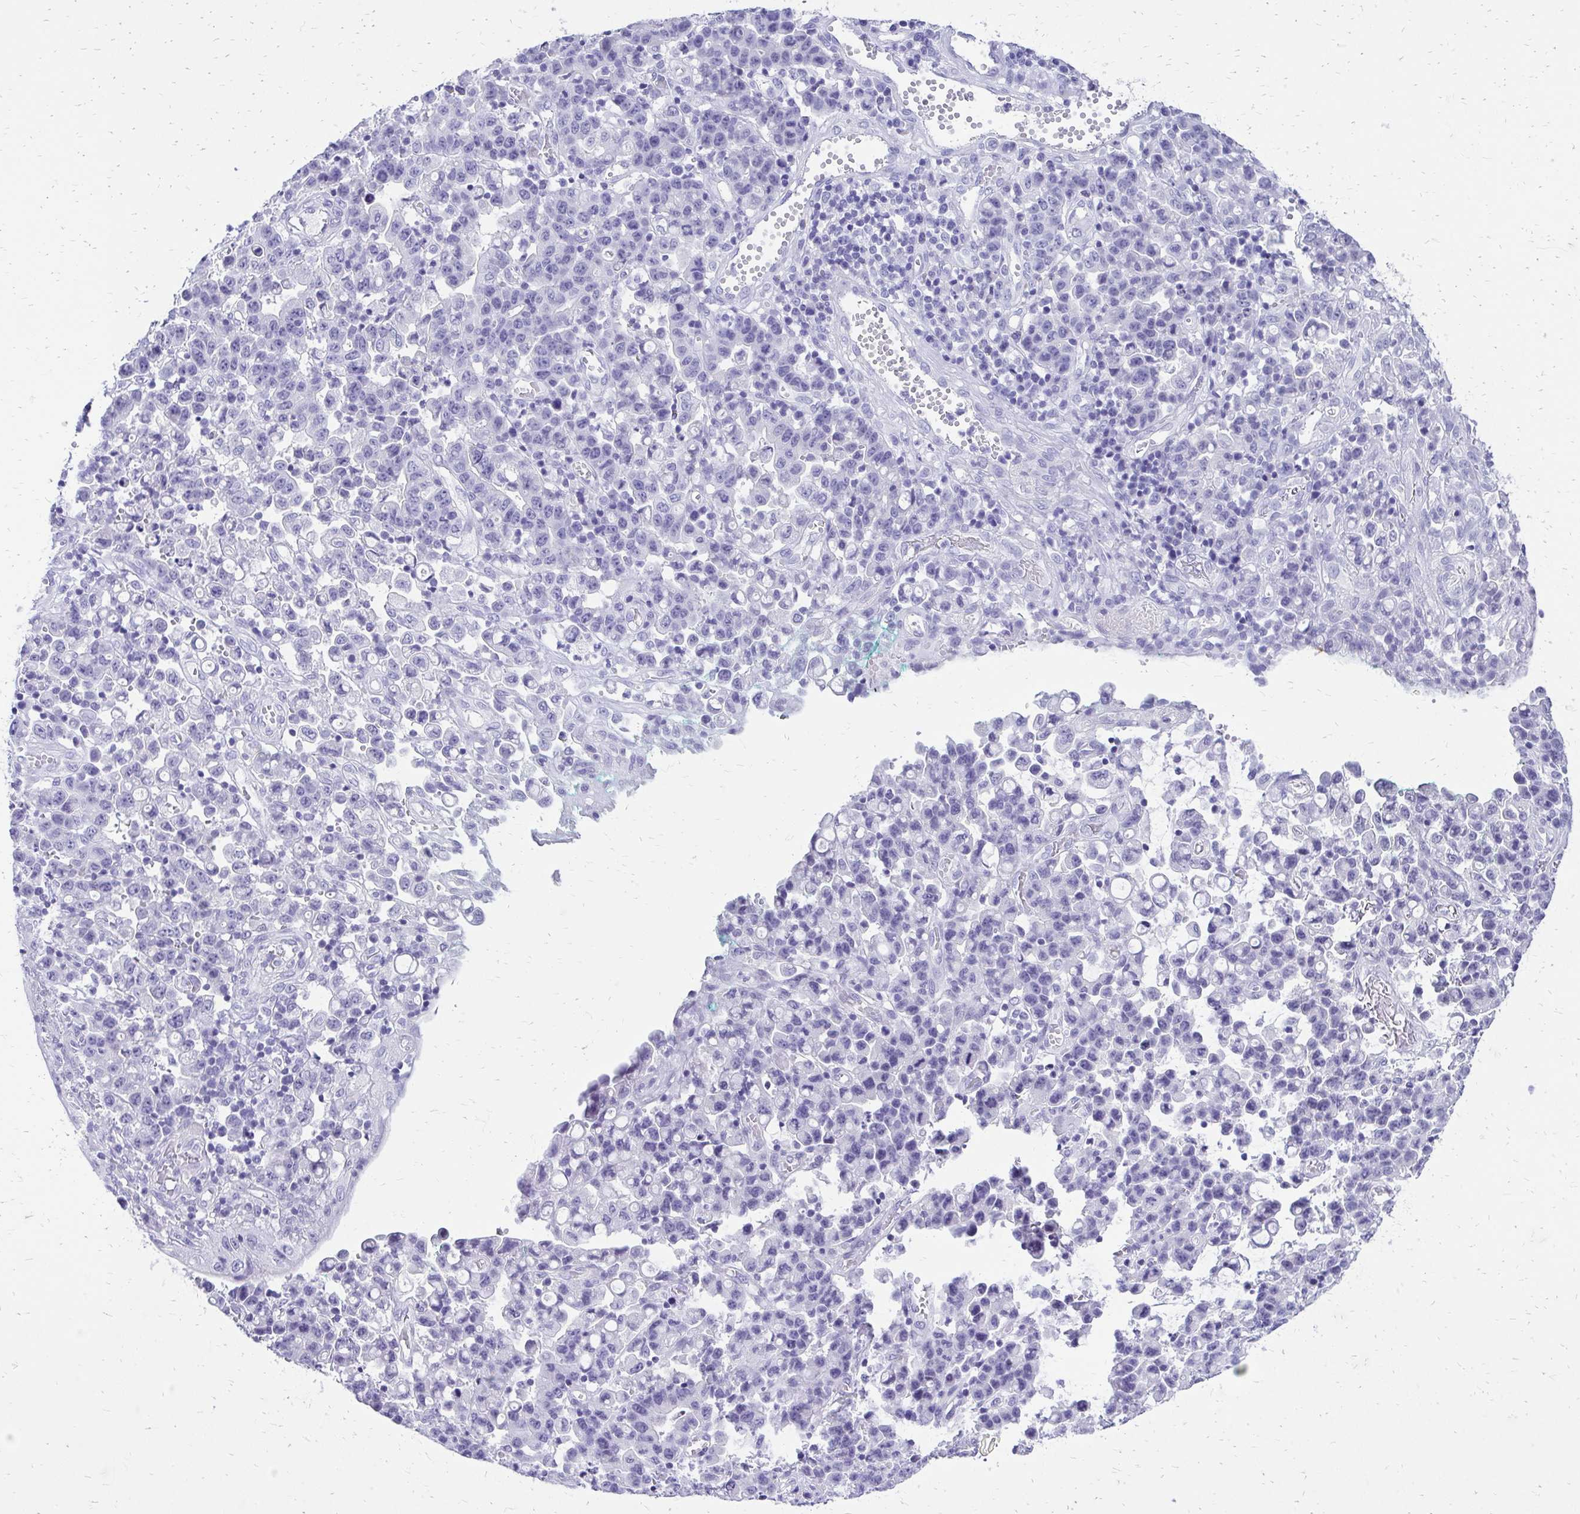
{"staining": {"intensity": "negative", "quantity": "none", "location": "none"}, "tissue": "stomach cancer", "cell_type": "Tumor cells", "image_type": "cancer", "snomed": [{"axis": "morphology", "description": "Adenocarcinoma, NOS"}, {"axis": "topography", "description": "Stomach, upper"}], "caption": "IHC photomicrograph of neoplastic tissue: stomach cancer (adenocarcinoma) stained with DAB (3,3'-diaminobenzidine) demonstrates no significant protein expression in tumor cells. (Stains: DAB (3,3'-diaminobenzidine) IHC with hematoxylin counter stain, Microscopy: brightfield microscopy at high magnification).", "gene": "SLC32A1", "patient": {"sex": "male", "age": 69}}